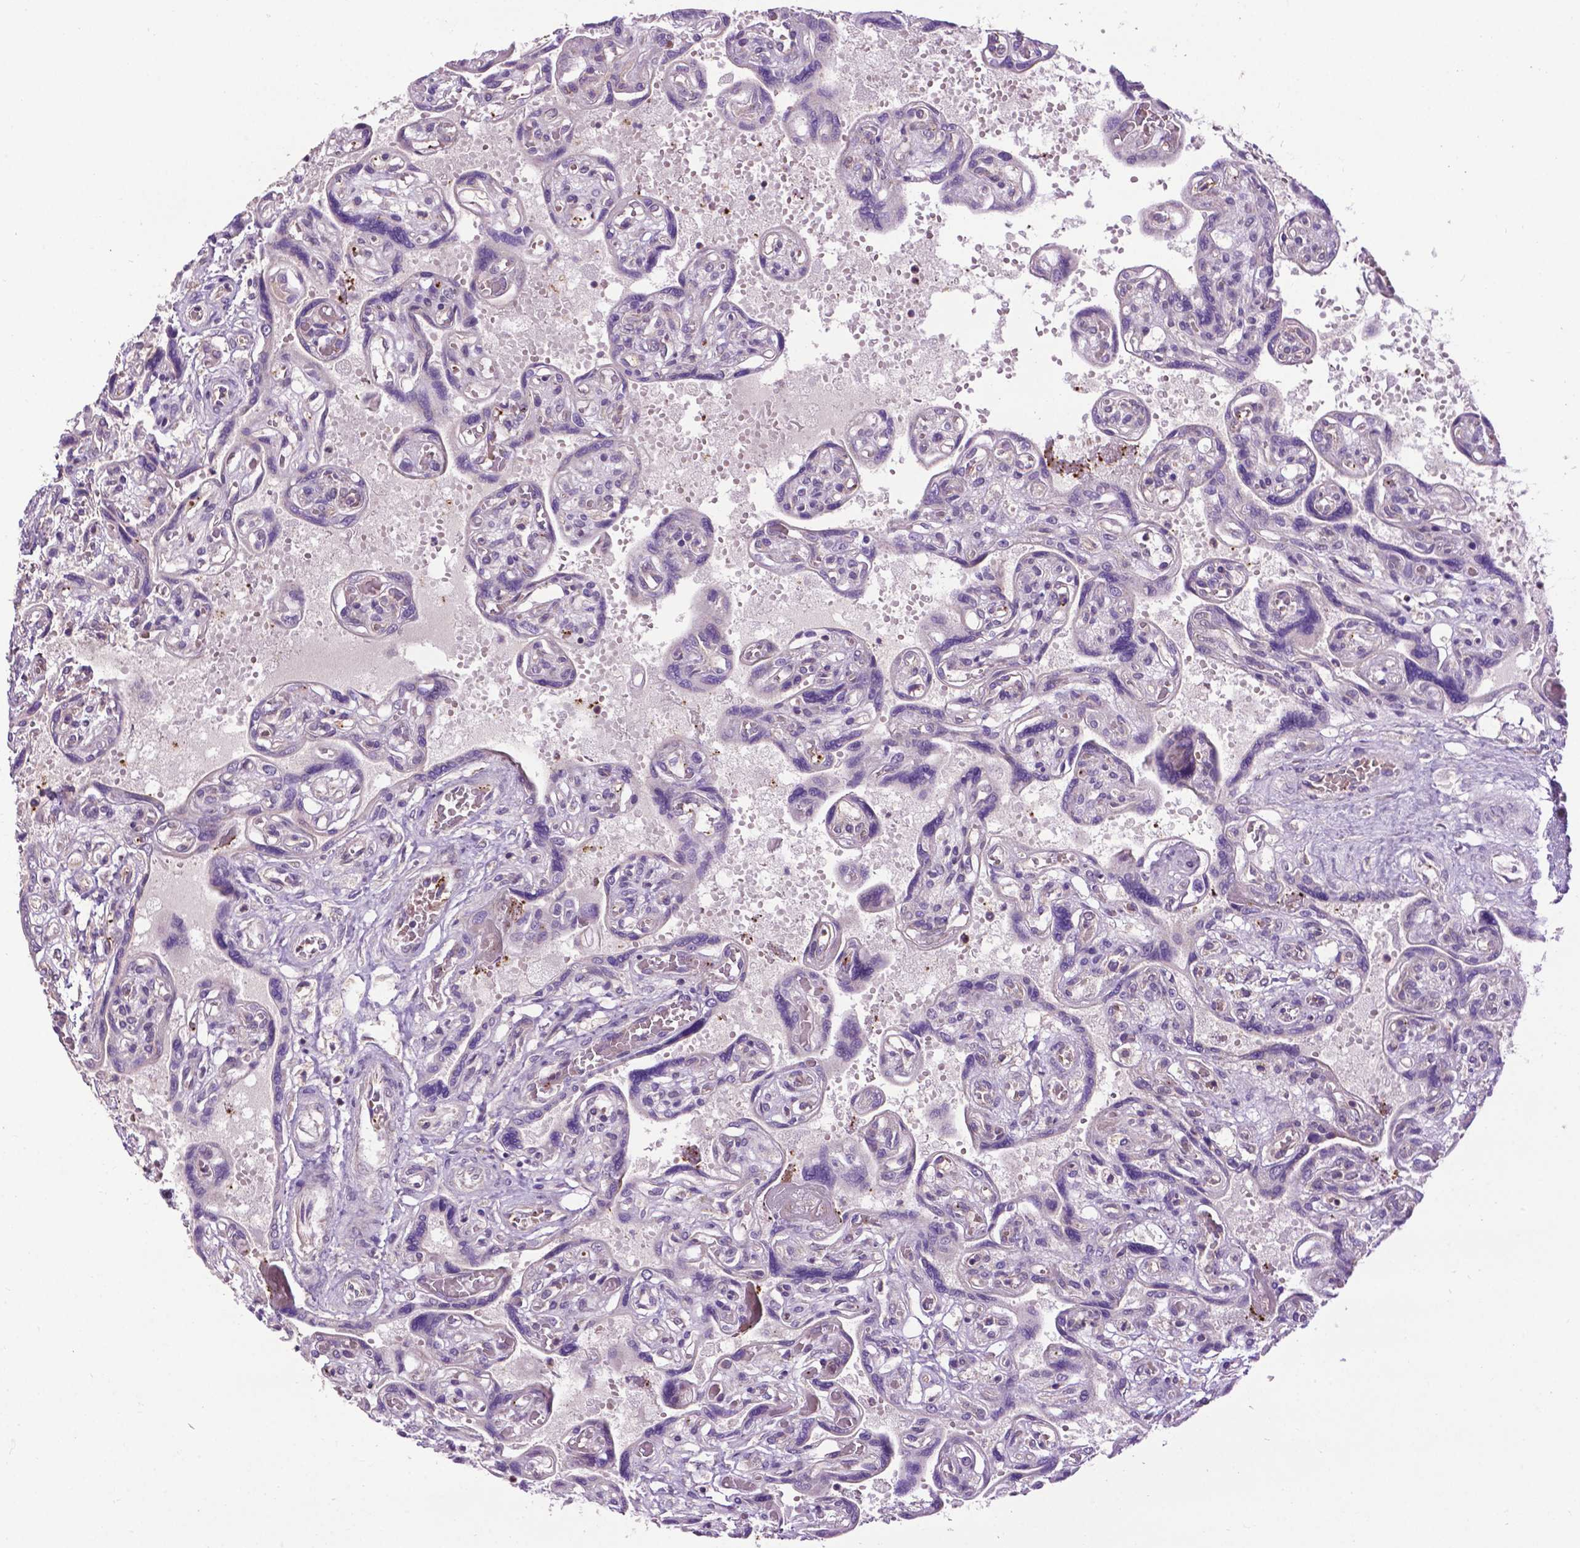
{"staining": {"intensity": "moderate", "quantity": "<25%", "location": "cytoplasmic/membranous"}, "tissue": "placenta", "cell_type": "Decidual cells", "image_type": "normal", "snomed": [{"axis": "morphology", "description": "Normal tissue, NOS"}, {"axis": "topography", "description": "Placenta"}], "caption": "Brown immunohistochemical staining in unremarkable human placenta reveals moderate cytoplasmic/membranous positivity in about <25% of decidual cells. (DAB IHC, brown staining for protein, blue staining for nuclei).", "gene": "SPNS2", "patient": {"sex": "female", "age": 32}}